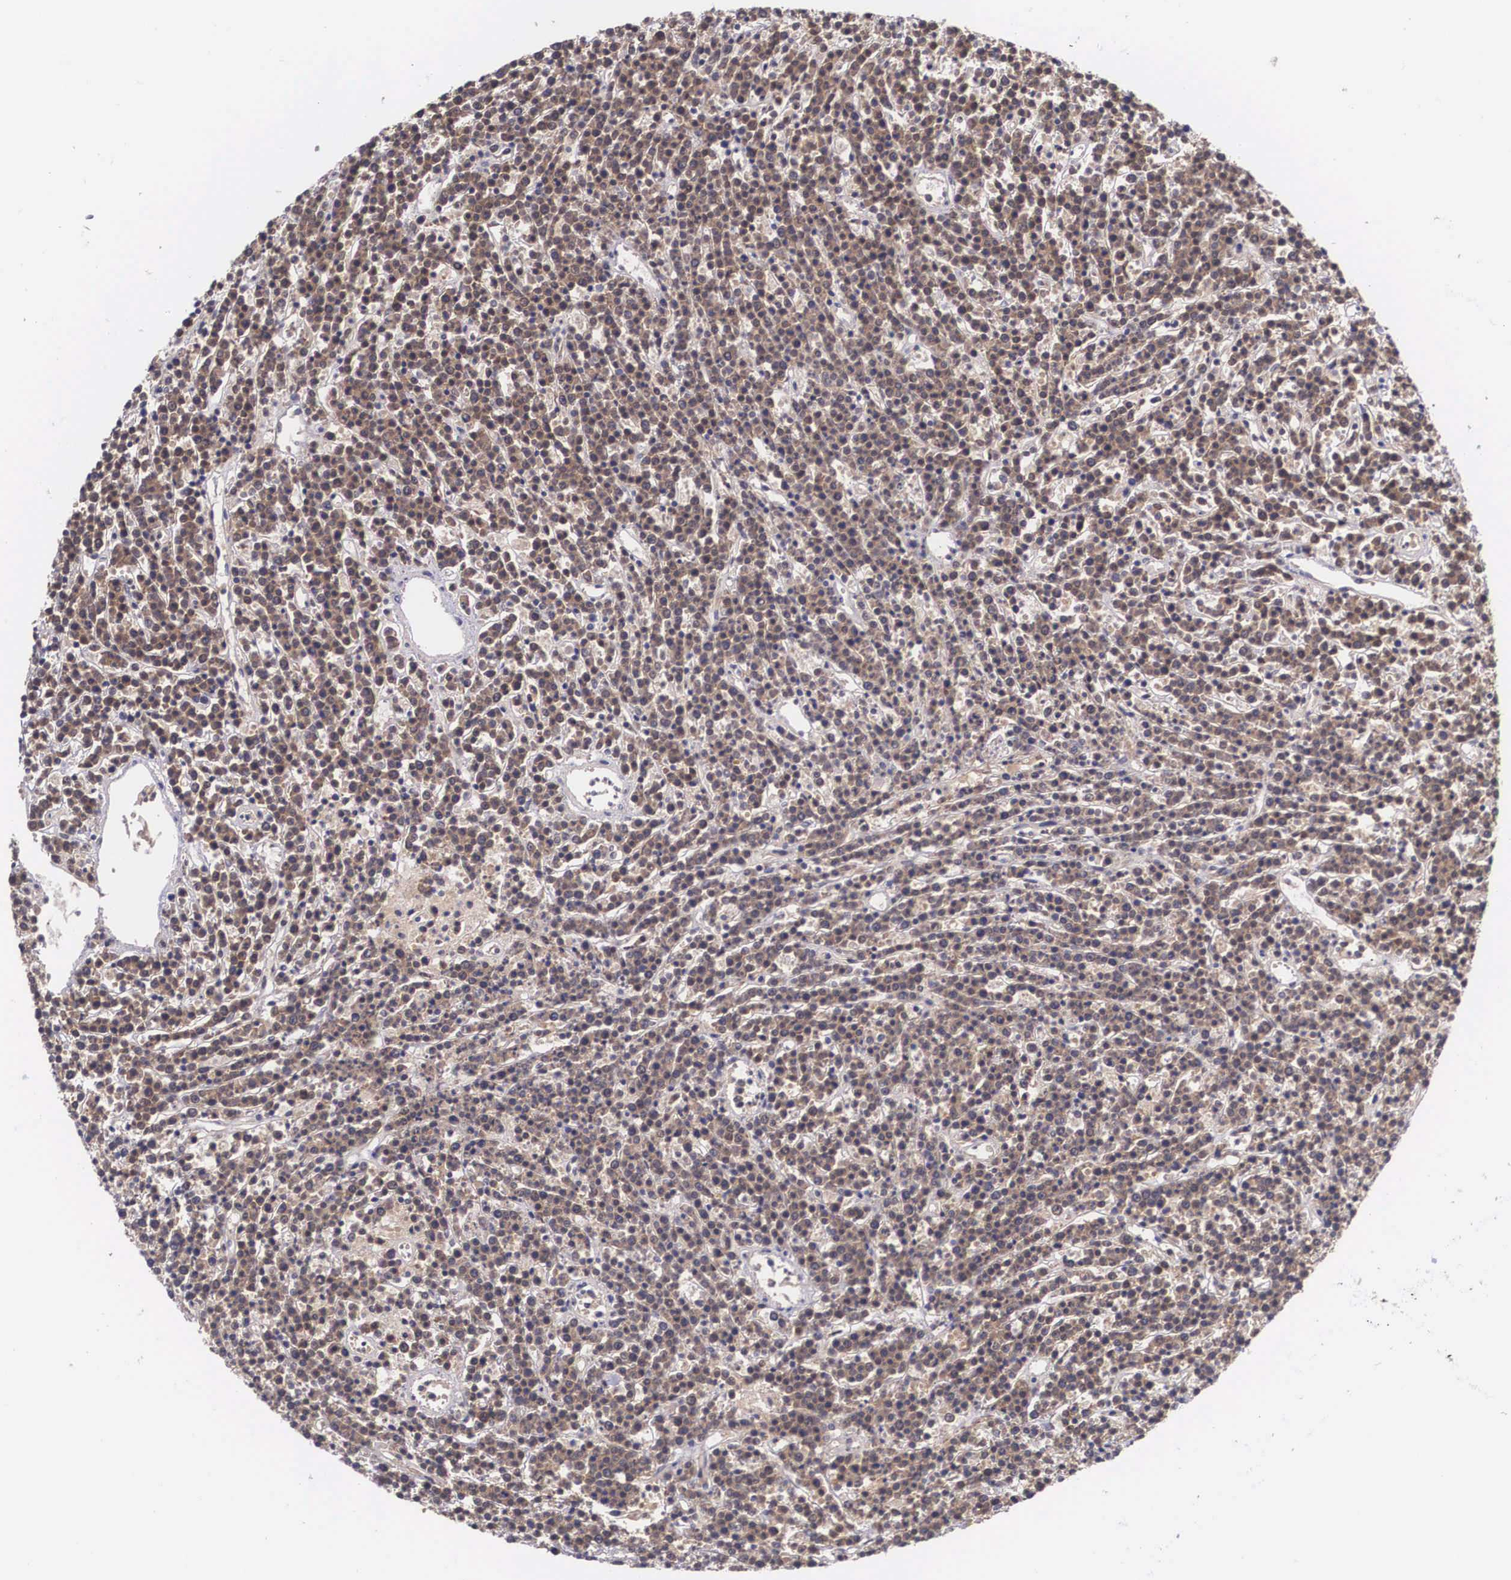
{"staining": {"intensity": "strong", "quantity": ">75%", "location": "cytoplasmic/membranous"}, "tissue": "lymphoma", "cell_type": "Tumor cells", "image_type": "cancer", "snomed": [{"axis": "morphology", "description": "Malignant lymphoma, non-Hodgkin's type, High grade"}, {"axis": "topography", "description": "Ovary"}], "caption": "High-grade malignant lymphoma, non-Hodgkin's type was stained to show a protein in brown. There is high levels of strong cytoplasmic/membranous positivity in approximately >75% of tumor cells.", "gene": "IGBP1", "patient": {"sex": "female", "age": 56}}